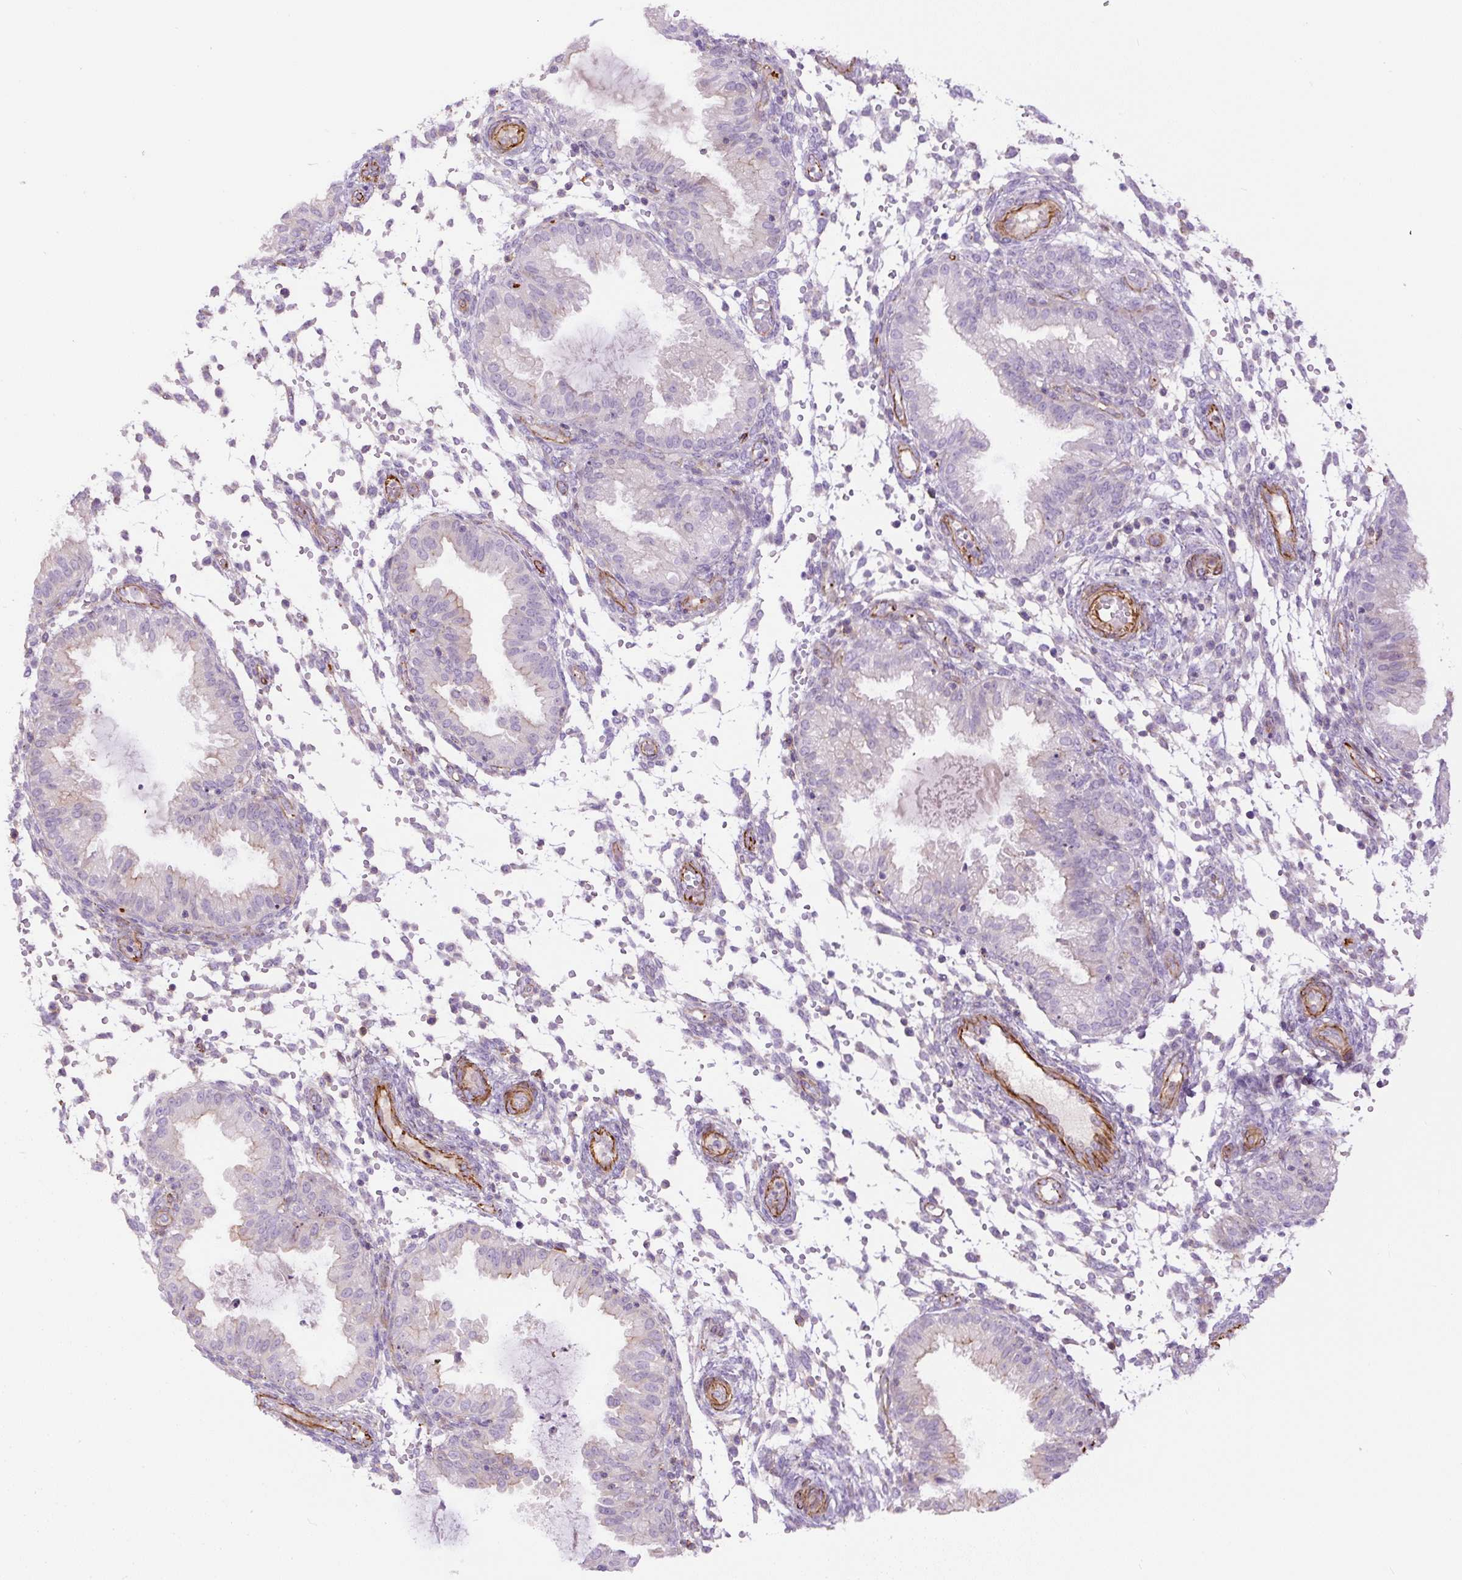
{"staining": {"intensity": "negative", "quantity": "none", "location": "none"}, "tissue": "endometrium", "cell_type": "Cells in endometrial stroma", "image_type": "normal", "snomed": [{"axis": "morphology", "description": "Normal tissue, NOS"}, {"axis": "topography", "description": "Endometrium"}], "caption": "Immunohistochemistry (IHC) photomicrograph of normal endometrium stained for a protein (brown), which exhibits no expression in cells in endometrial stroma.", "gene": "B3GALT5", "patient": {"sex": "female", "age": 33}}